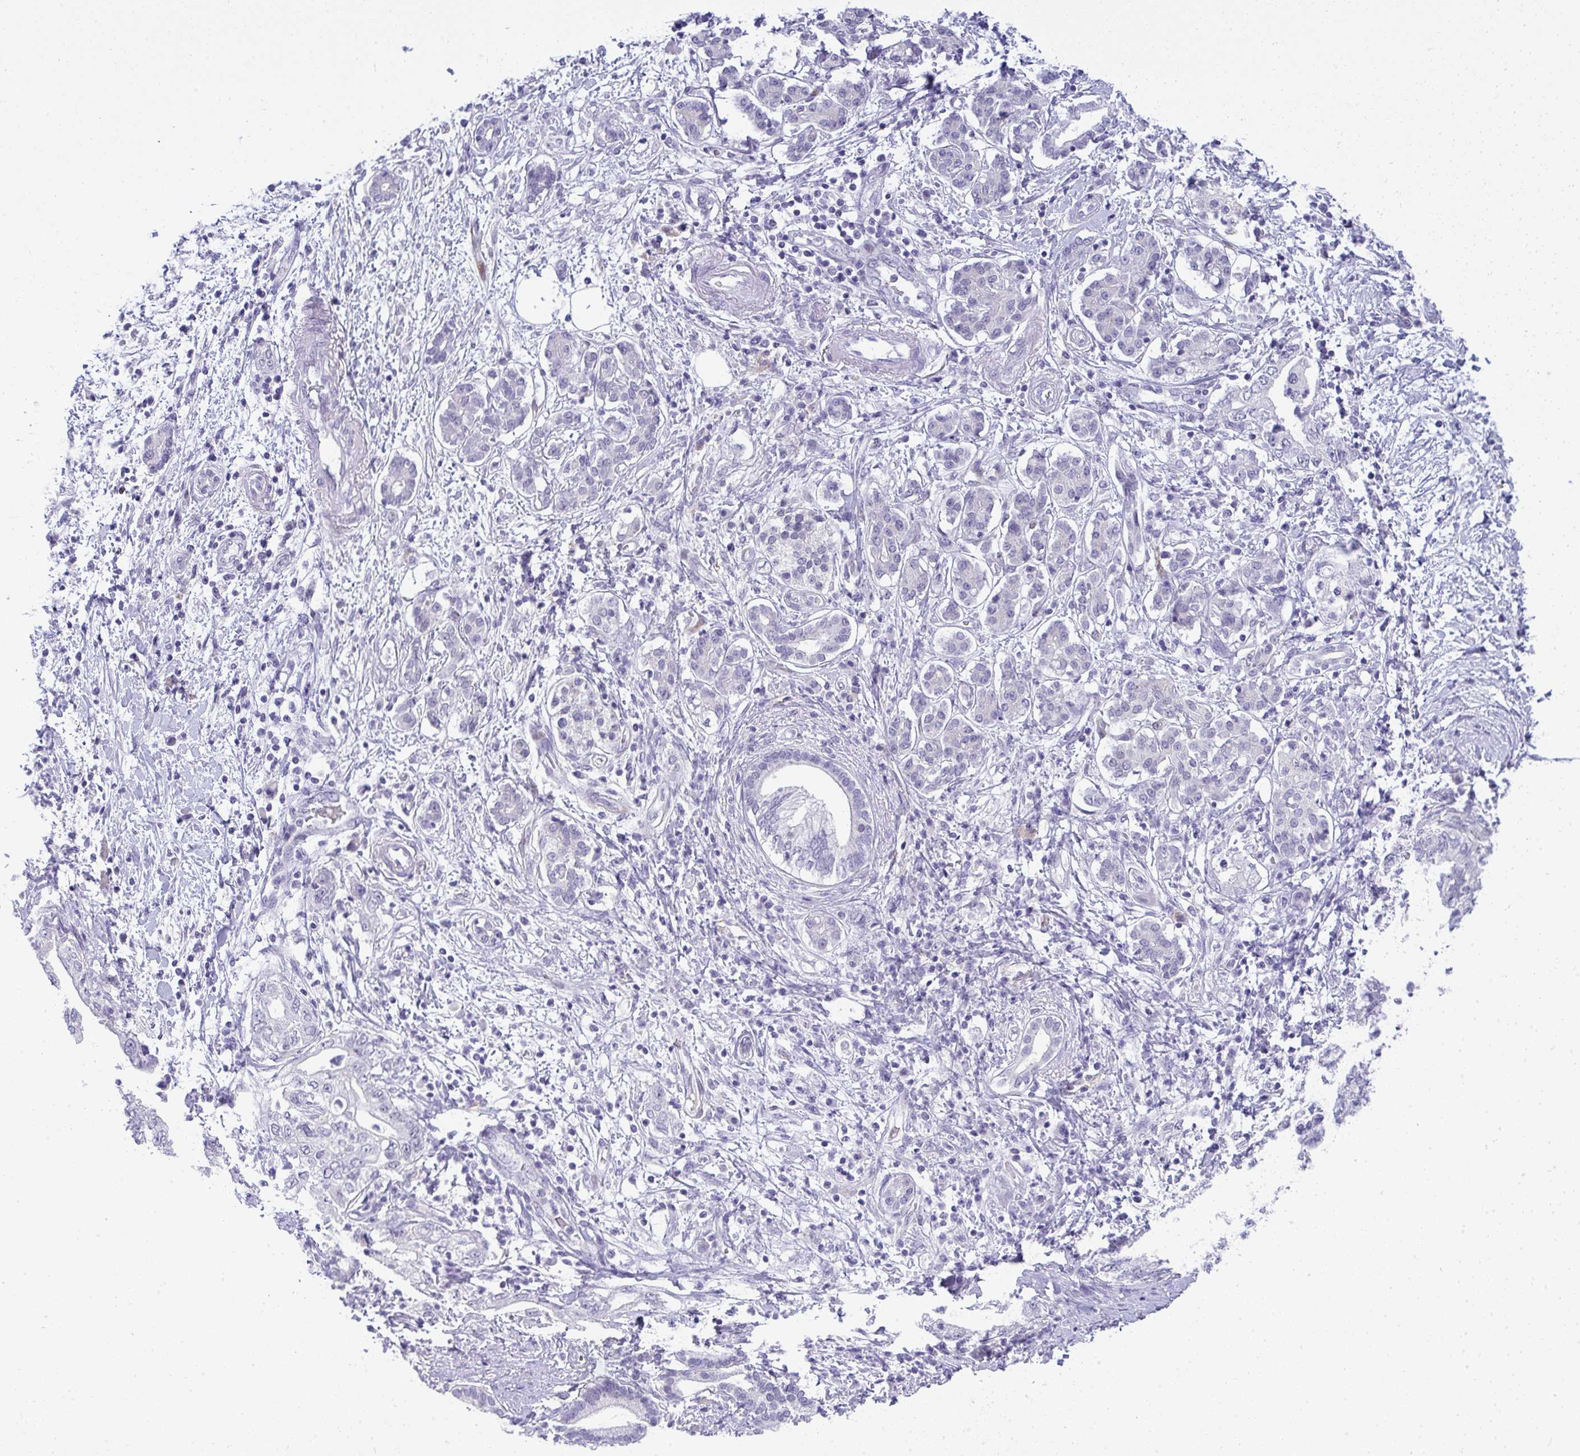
{"staining": {"intensity": "negative", "quantity": "none", "location": "none"}, "tissue": "pancreatic cancer", "cell_type": "Tumor cells", "image_type": "cancer", "snomed": [{"axis": "morphology", "description": "Adenocarcinoma, NOS"}, {"axis": "topography", "description": "Pancreas"}], "caption": "Tumor cells are negative for brown protein staining in pancreatic cancer (adenocarcinoma).", "gene": "TMEM82", "patient": {"sex": "female", "age": 73}}